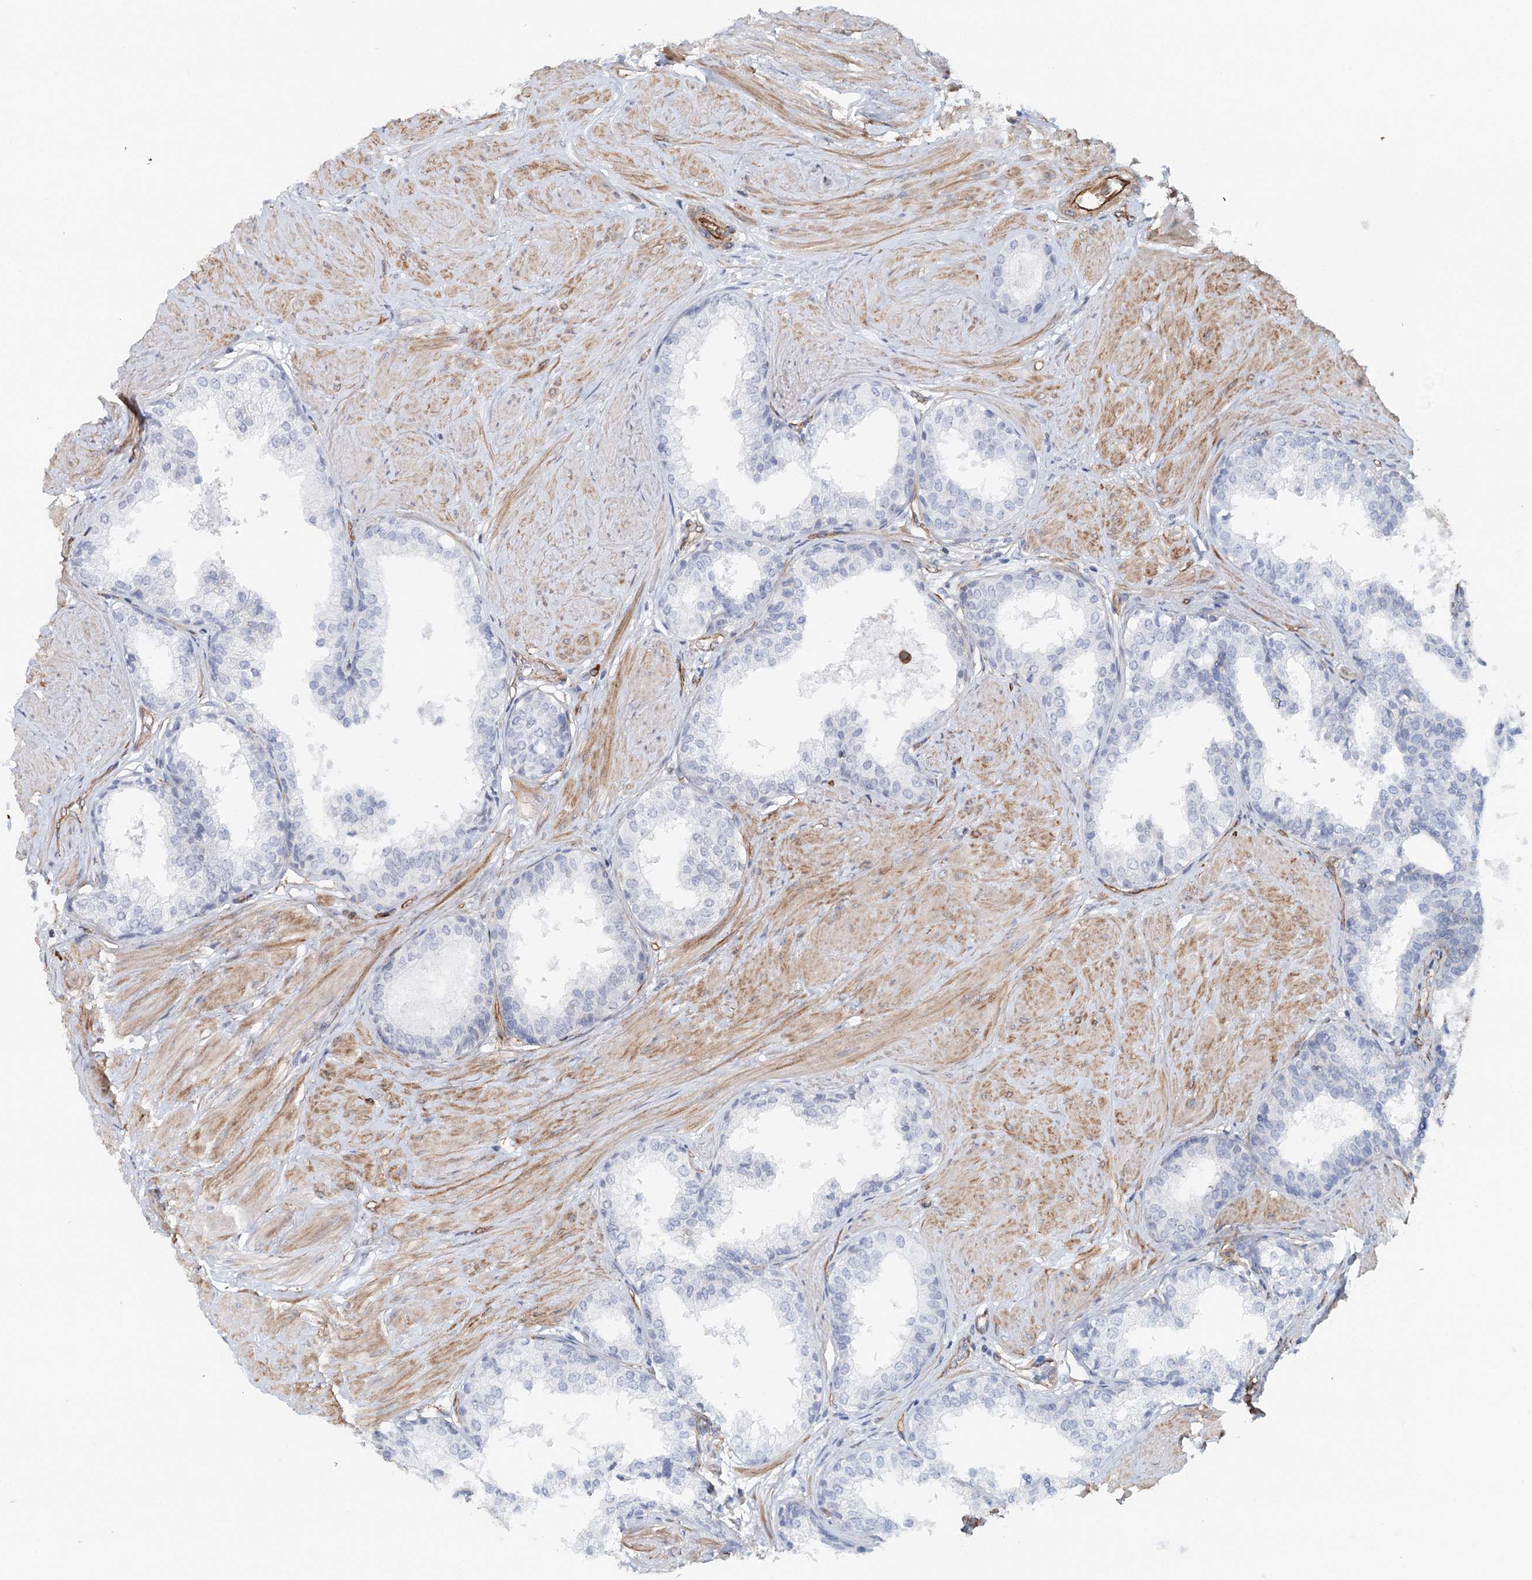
{"staining": {"intensity": "negative", "quantity": "none", "location": "none"}, "tissue": "prostate", "cell_type": "Glandular cells", "image_type": "normal", "snomed": [{"axis": "morphology", "description": "Normal tissue, NOS"}, {"axis": "topography", "description": "Prostate"}], "caption": "Glandular cells show no significant expression in unremarkable prostate. (Brightfield microscopy of DAB IHC at high magnification).", "gene": "SYNPO", "patient": {"sex": "male", "age": 48}}